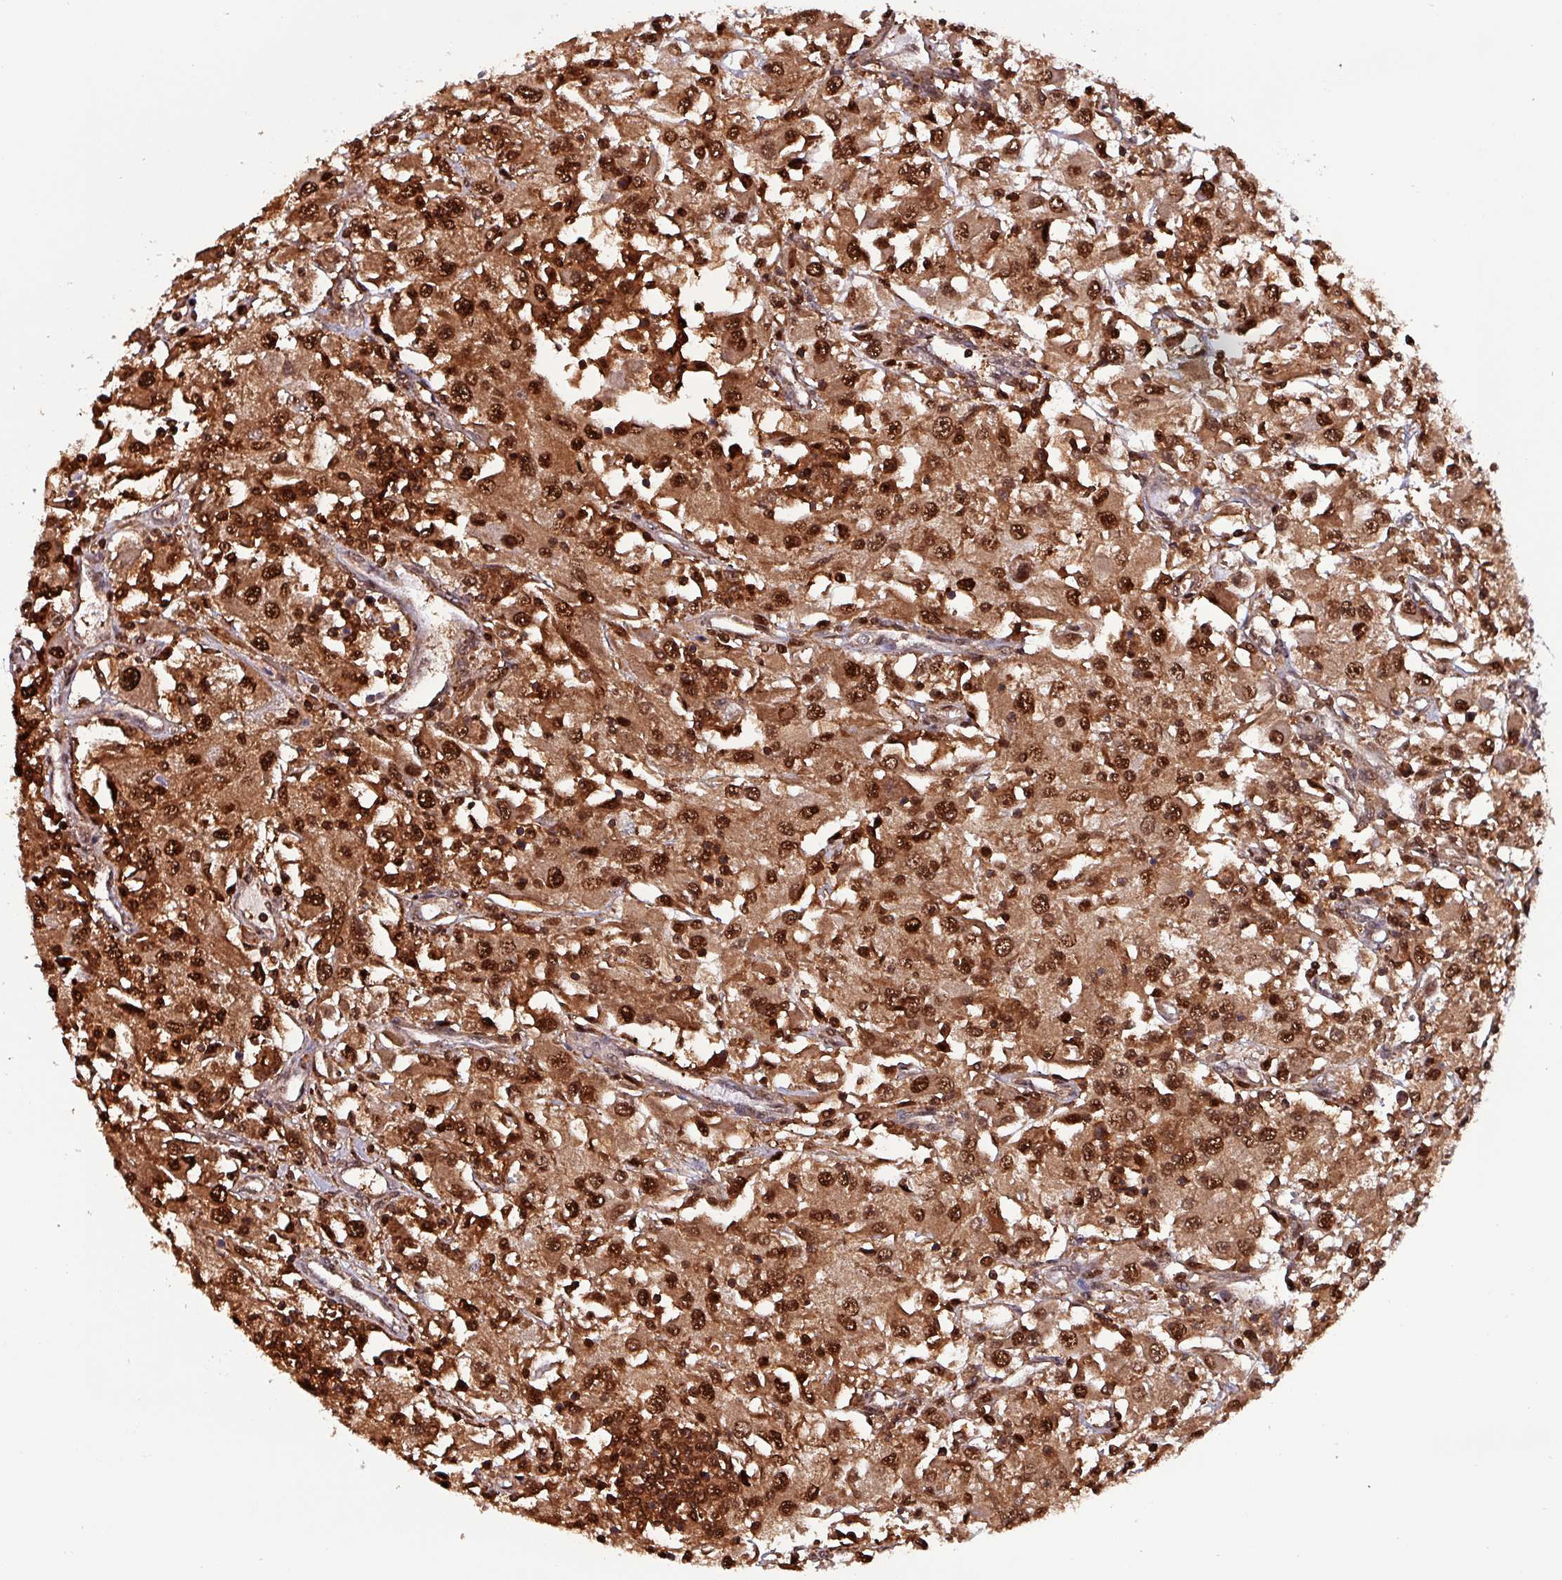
{"staining": {"intensity": "strong", "quantity": ">75%", "location": "cytoplasmic/membranous,nuclear"}, "tissue": "renal cancer", "cell_type": "Tumor cells", "image_type": "cancer", "snomed": [{"axis": "morphology", "description": "Adenocarcinoma, NOS"}, {"axis": "topography", "description": "Kidney"}], "caption": "Immunohistochemical staining of human adenocarcinoma (renal) displays high levels of strong cytoplasmic/membranous and nuclear expression in approximately >75% of tumor cells.", "gene": "PSMB8", "patient": {"sex": "female", "age": 67}}